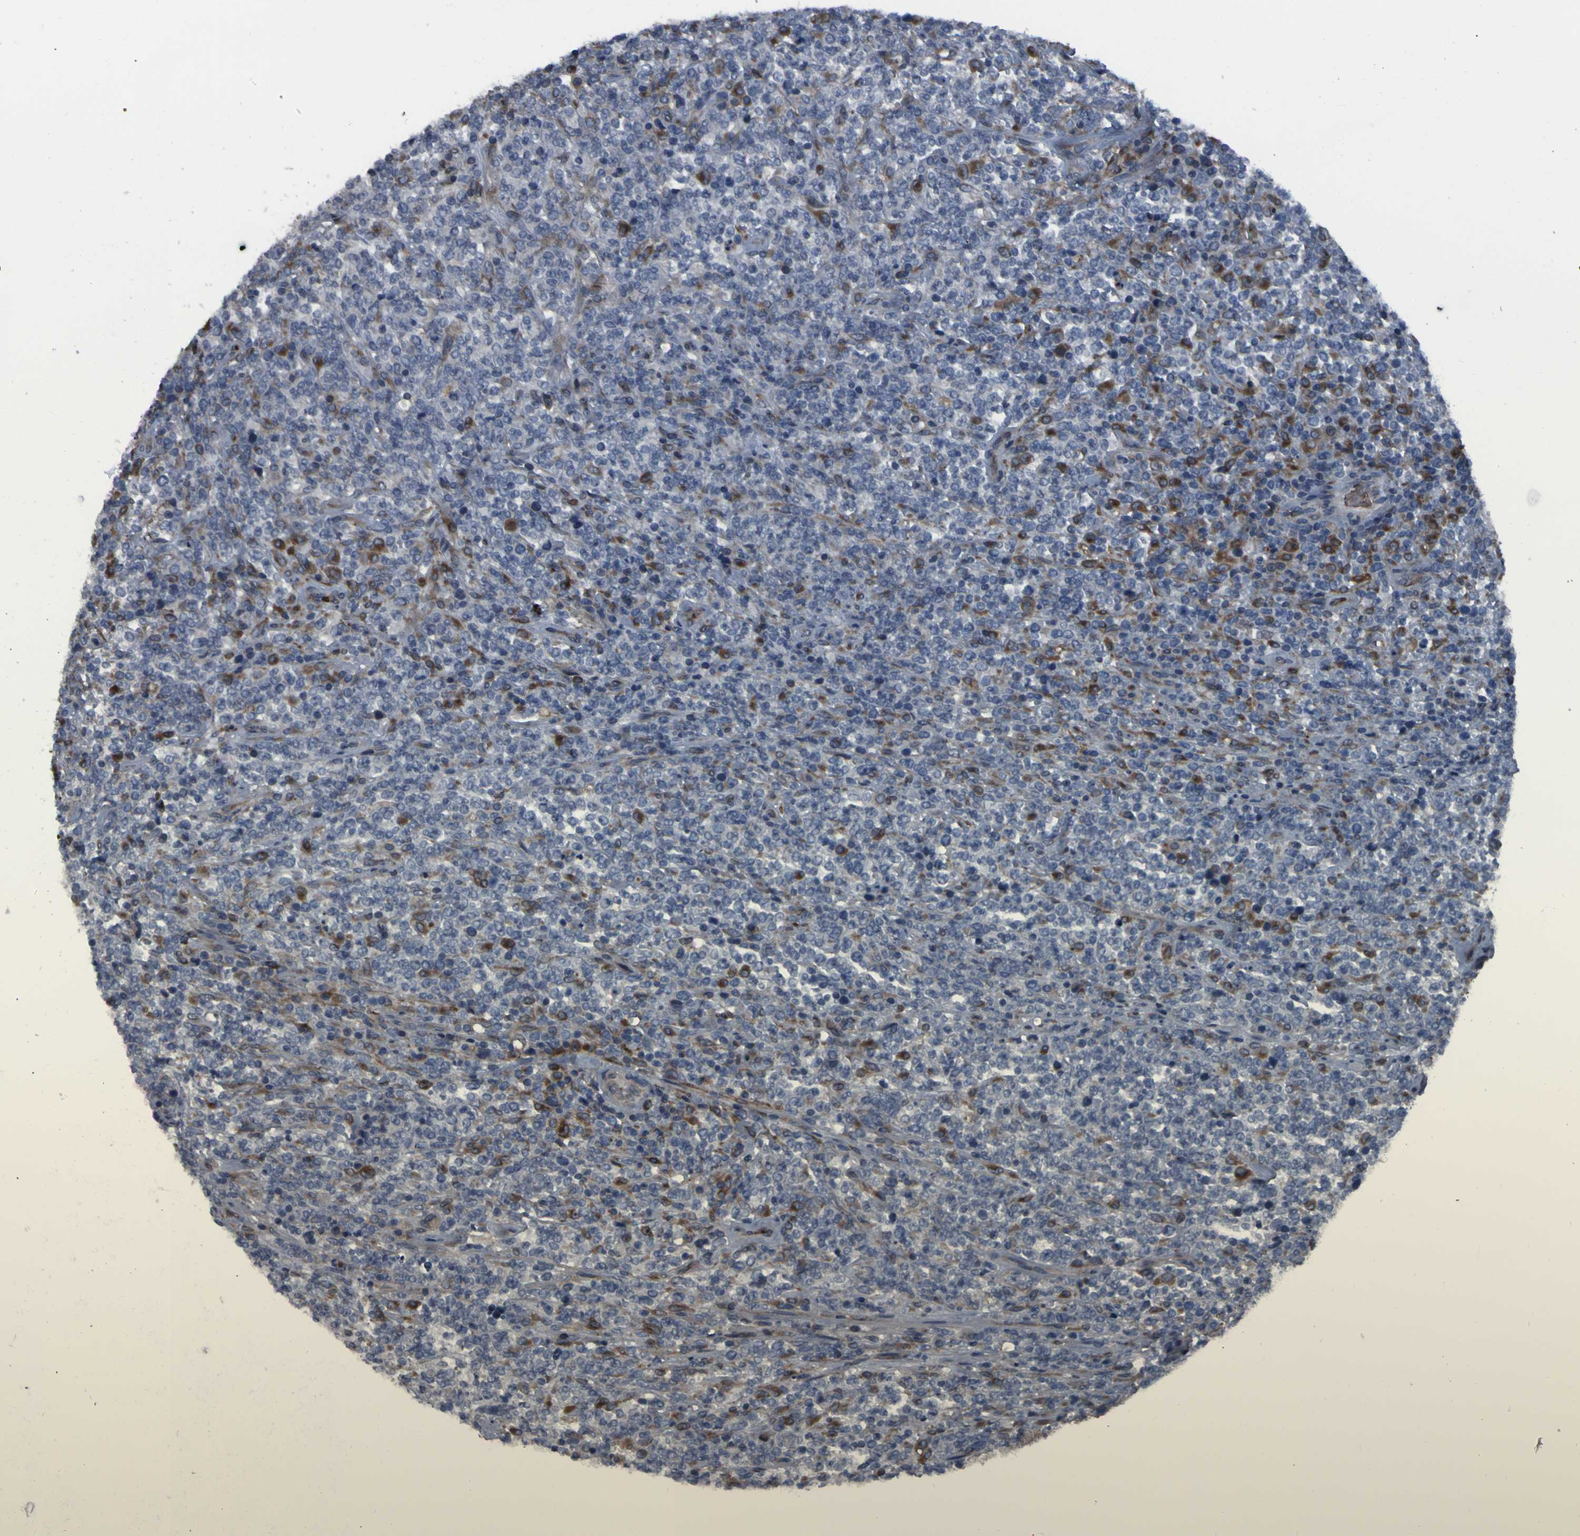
{"staining": {"intensity": "weak", "quantity": "<25%", "location": "cytoplasmic/membranous"}, "tissue": "lymphoma", "cell_type": "Tumor cells", "image_type": "cancer", "snomed": [{"axis": "morphology", "description": "Malignant lymphoma, non-Hodgkin's type, High grade"}, {"axis": "topography", "description": "Soft tissue"}], "caption": "Immunohistochemistry (IHC) of human malignant lymphoma, non-Hodgkin's type (high-grade) demonstrates no staining in tumor cells. The staining is performed using DAB brown chromogen with nuclei counter-stained in using hematoxylin.", "gene": "GRAMD1A", "patient": {"sex": "male", "age": 18}}